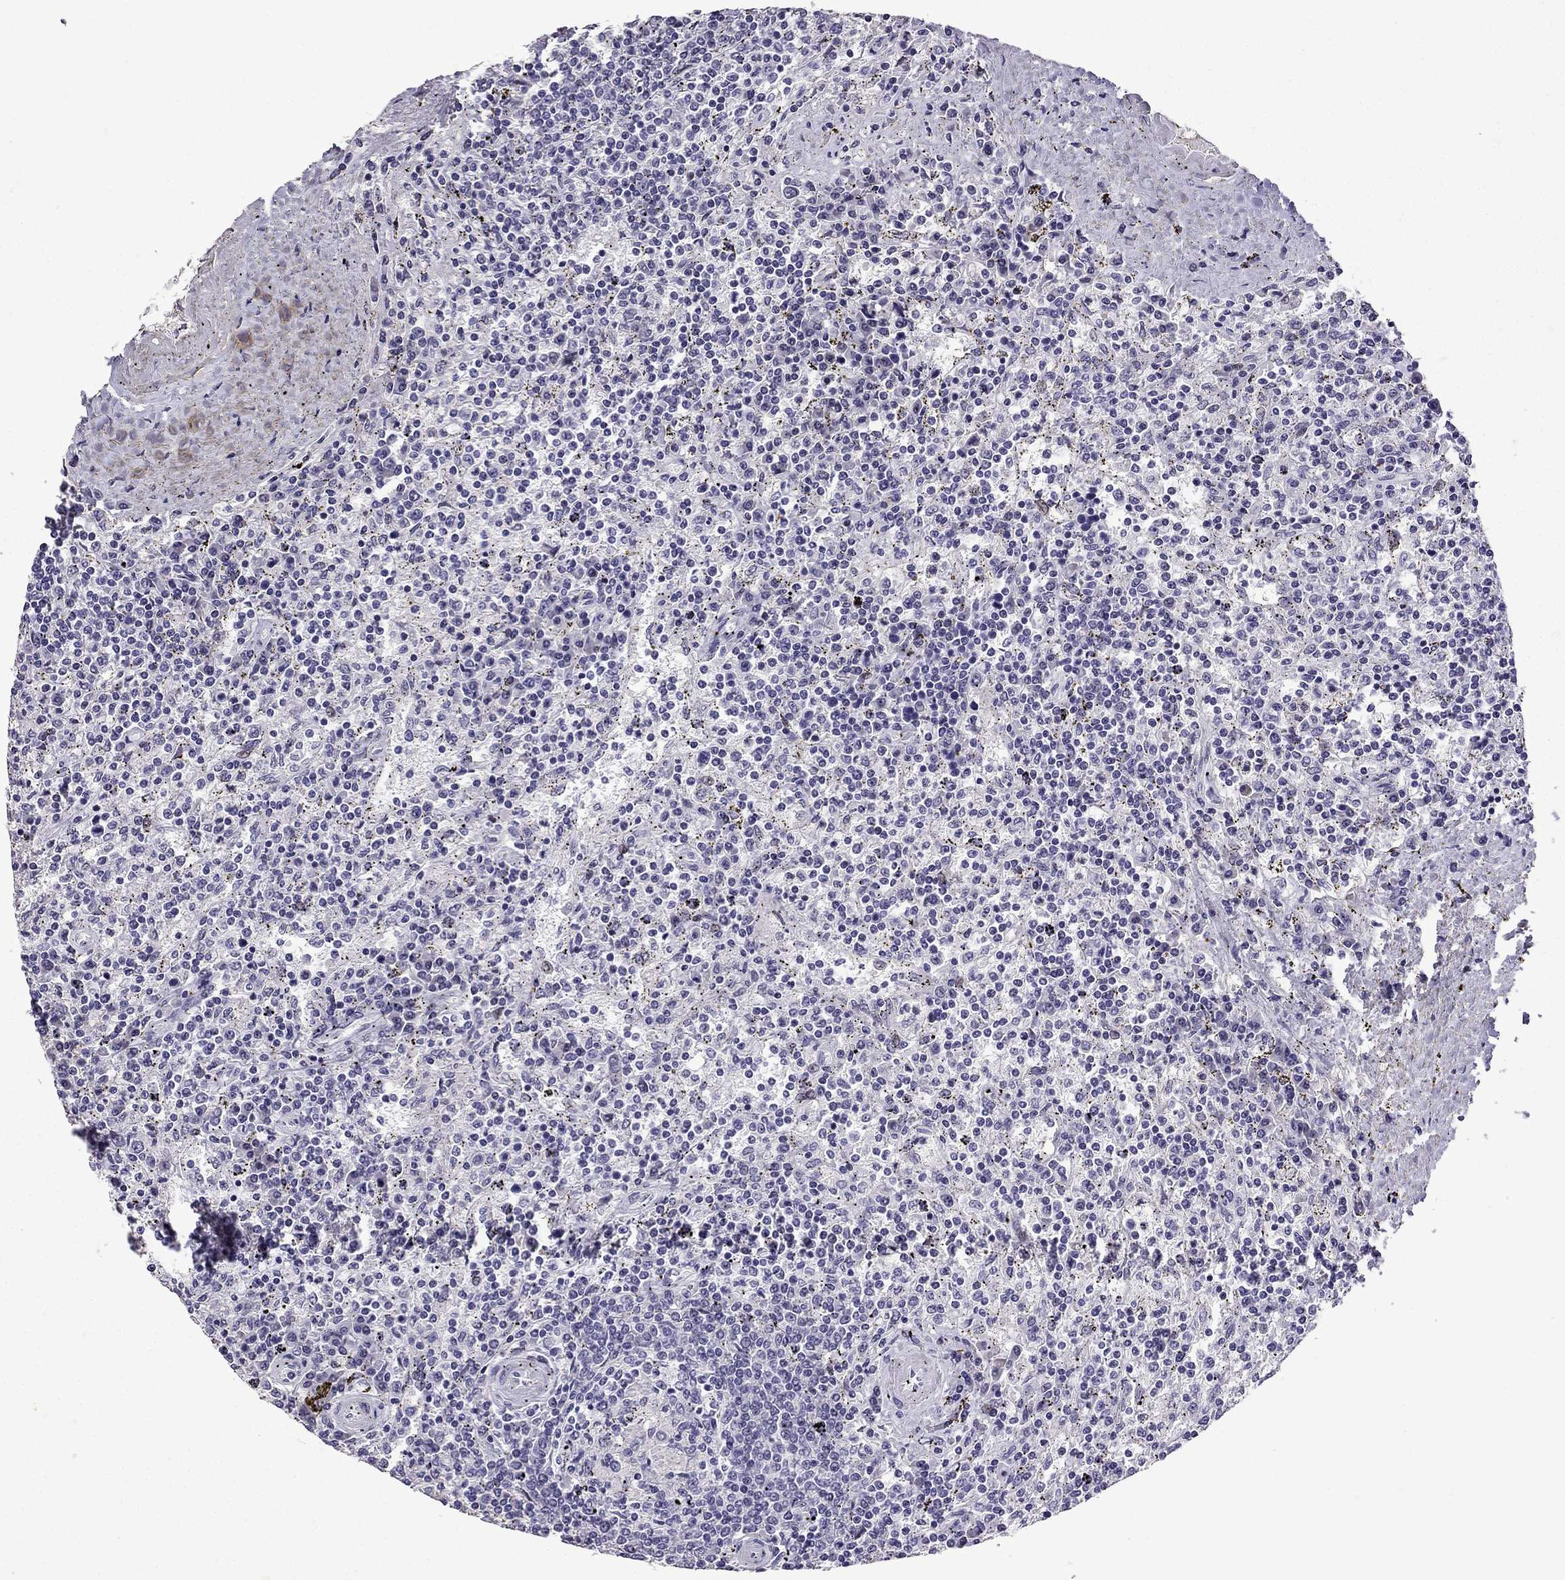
{"staining": {"intensity": "negative", "quantity": "none", "location": "none"}, "tissue": "lymphoma", "cell_type": "Tumor cells", "image_type": "cancer", "snomed": [{"axis": "morphology", "description": "Malignant lymphoma, non-Hodgkin's type, Low grade"}, {"axis": "topography", "description": "Spleen"}], "caption": "Immunohistochemistry image of lymphoma stained for a protein (brown), which shows no expression in tumor cells.", "gene": "TTN", "patient": {"sex": "male", "age": 62}}